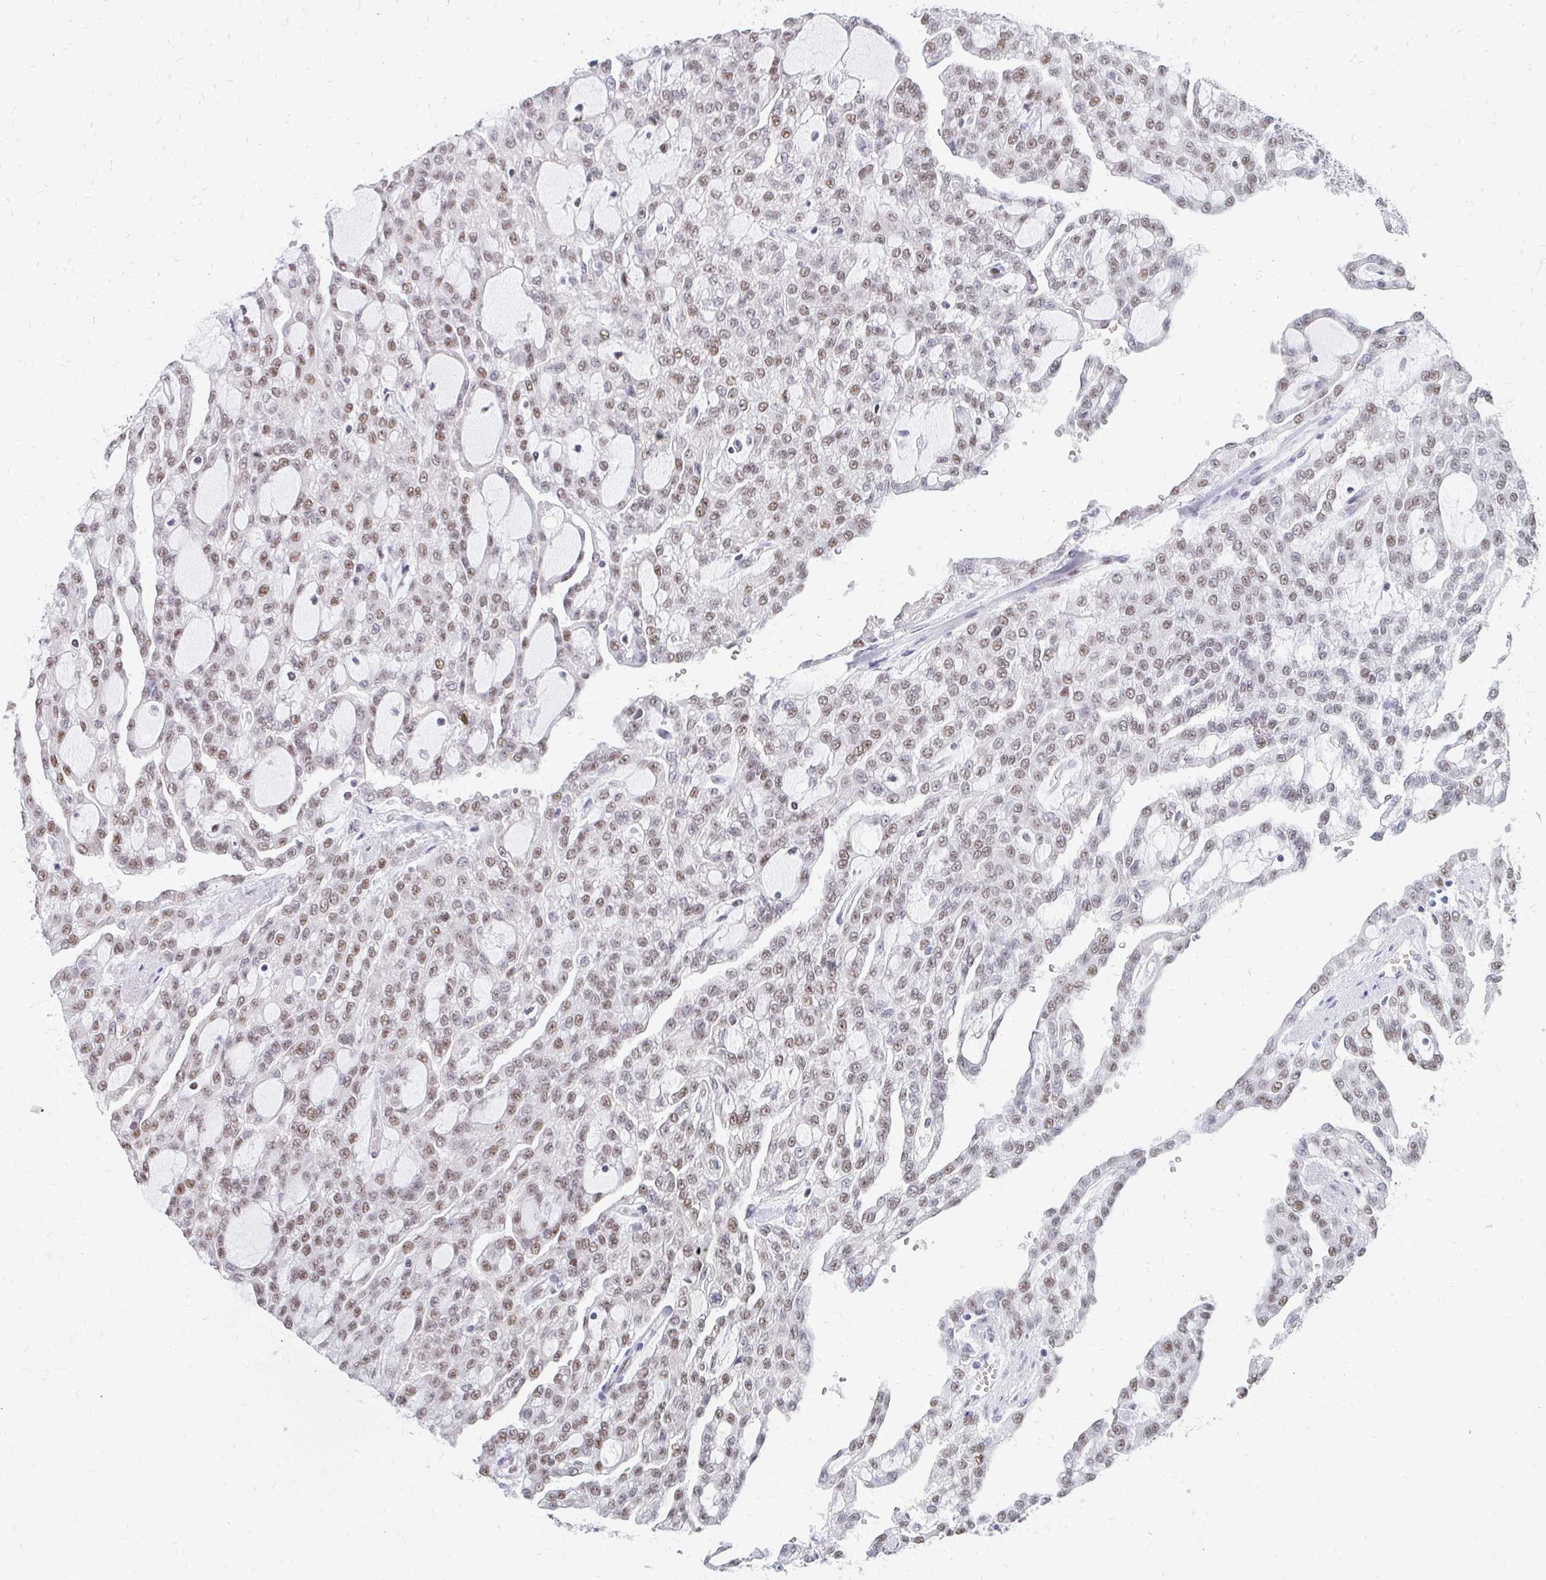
{"staining": {"intensity": "moderate", "quantity": ">75%", "location": "nuclear"}, "tissue": "renal cancer", "cell_type": "Tumor cells", "image_type": "cancer", "snomed": [{"axis": "morphology", "description": "Adenocarcinoma, NOS"}, {"axis": "topography", "description": "Kidney"}], "caption": "Approximately >75% of tumor cells in human renal cancer demonstrate moderate nuclear protein expression as visualized by brown immunohistochemical staining.", "gene": "PLK3", "patient": {"sex": "male", "age": 63}}